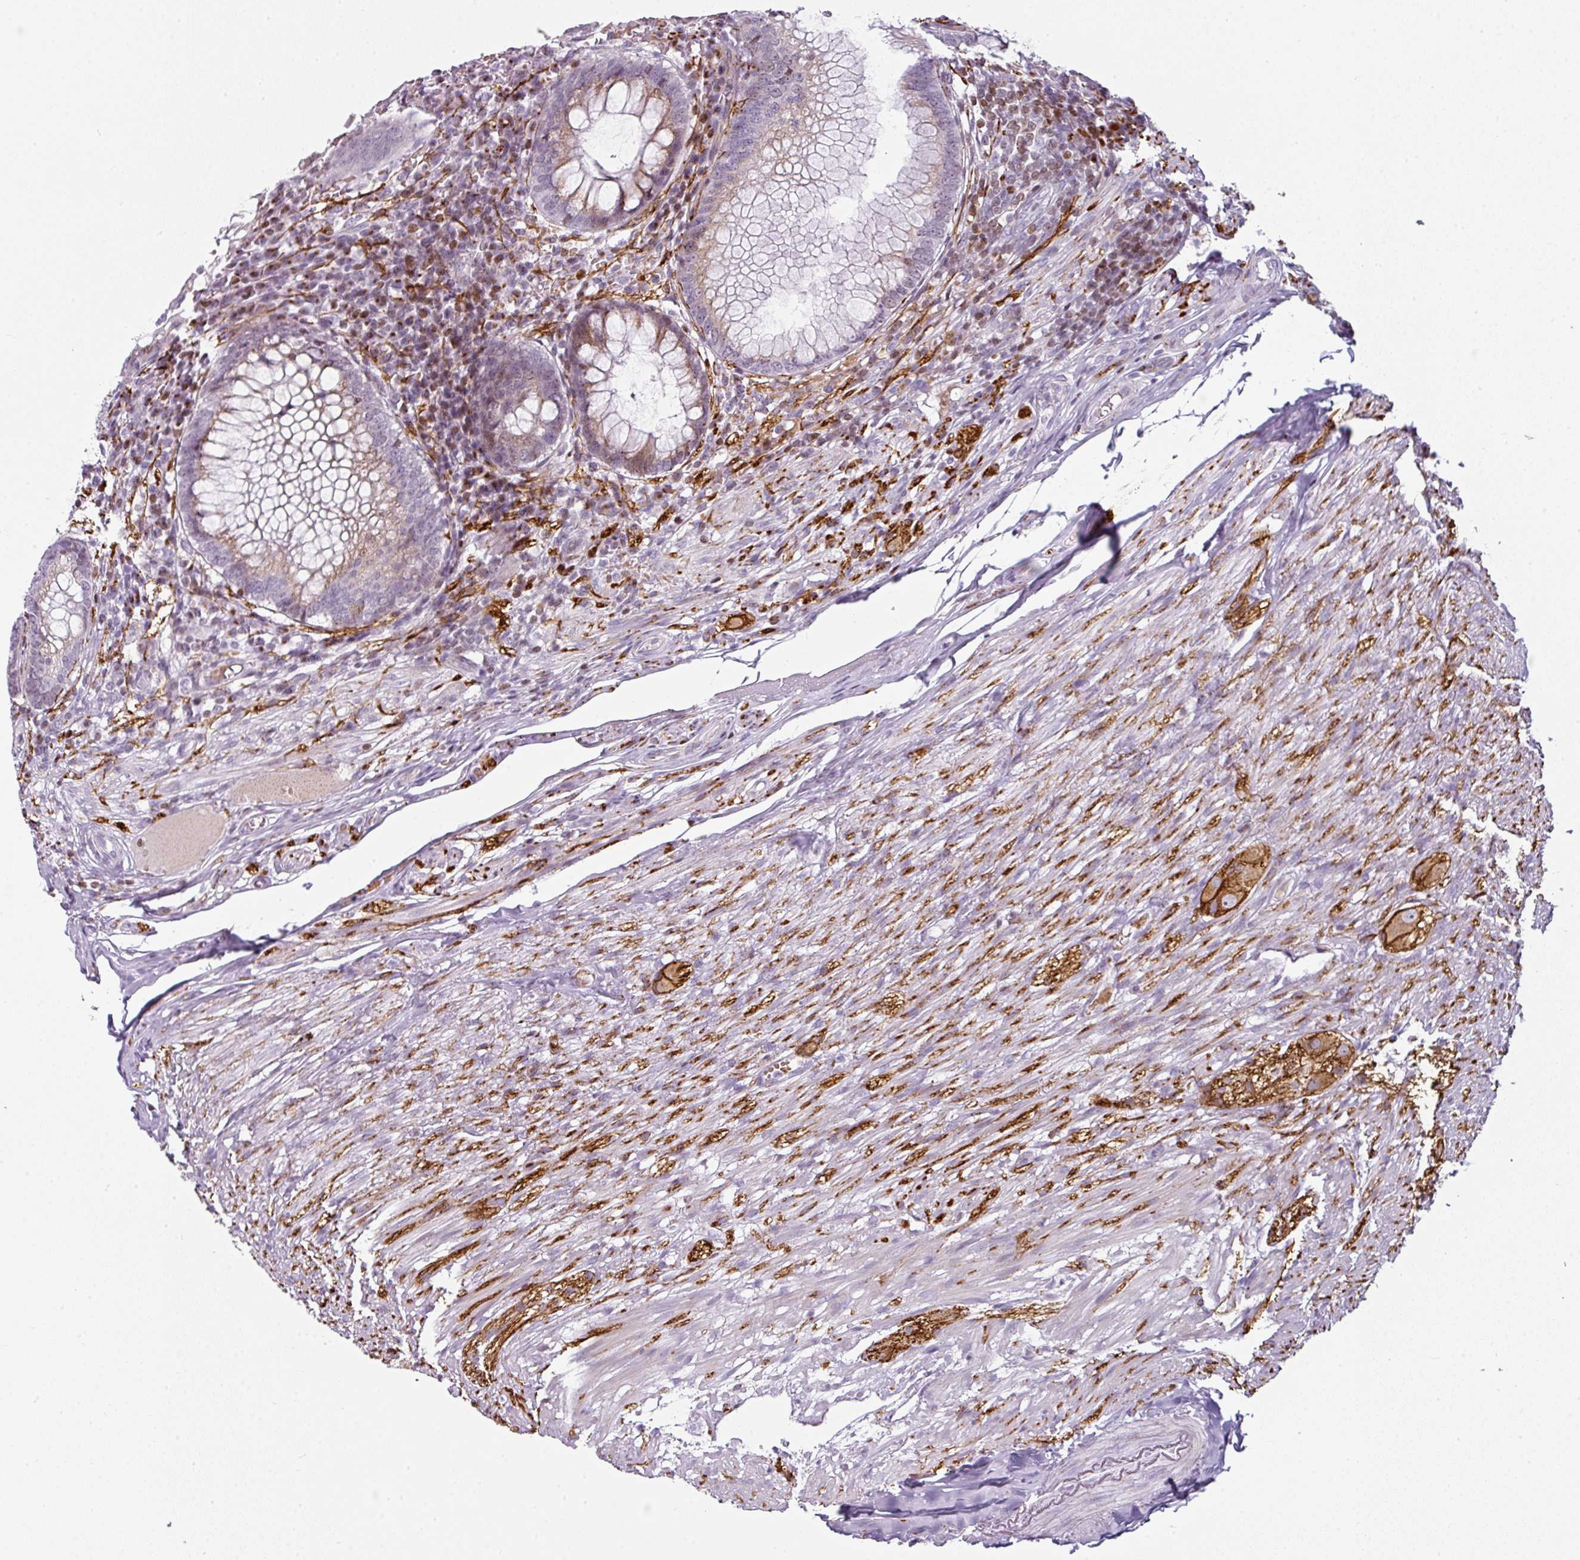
{"staining": {"intensity": "moderate", "quantity": "25%-75%", "location": "cytoplasmic/membranous,nuclear"}, "tissue": "appendix", "cell_type": "Glandular cells", "image_type": "normal", "snomed": [{"axis": "morphology", "description": "Normal tissue, NOS"}, {"axis": "topography", "description": "Appendix"}], "caption": "A brown stain shows moderate cytoplasmic/membranous,nuclear expression of a protein in glandular cells of benign human appendix. Using DAB (brown) and hematoxylin (blue) stains, captured at high magnification using brightfield microscopy.", "gene": "SYT8", "patient": {"sex": "male", "age": 83}}